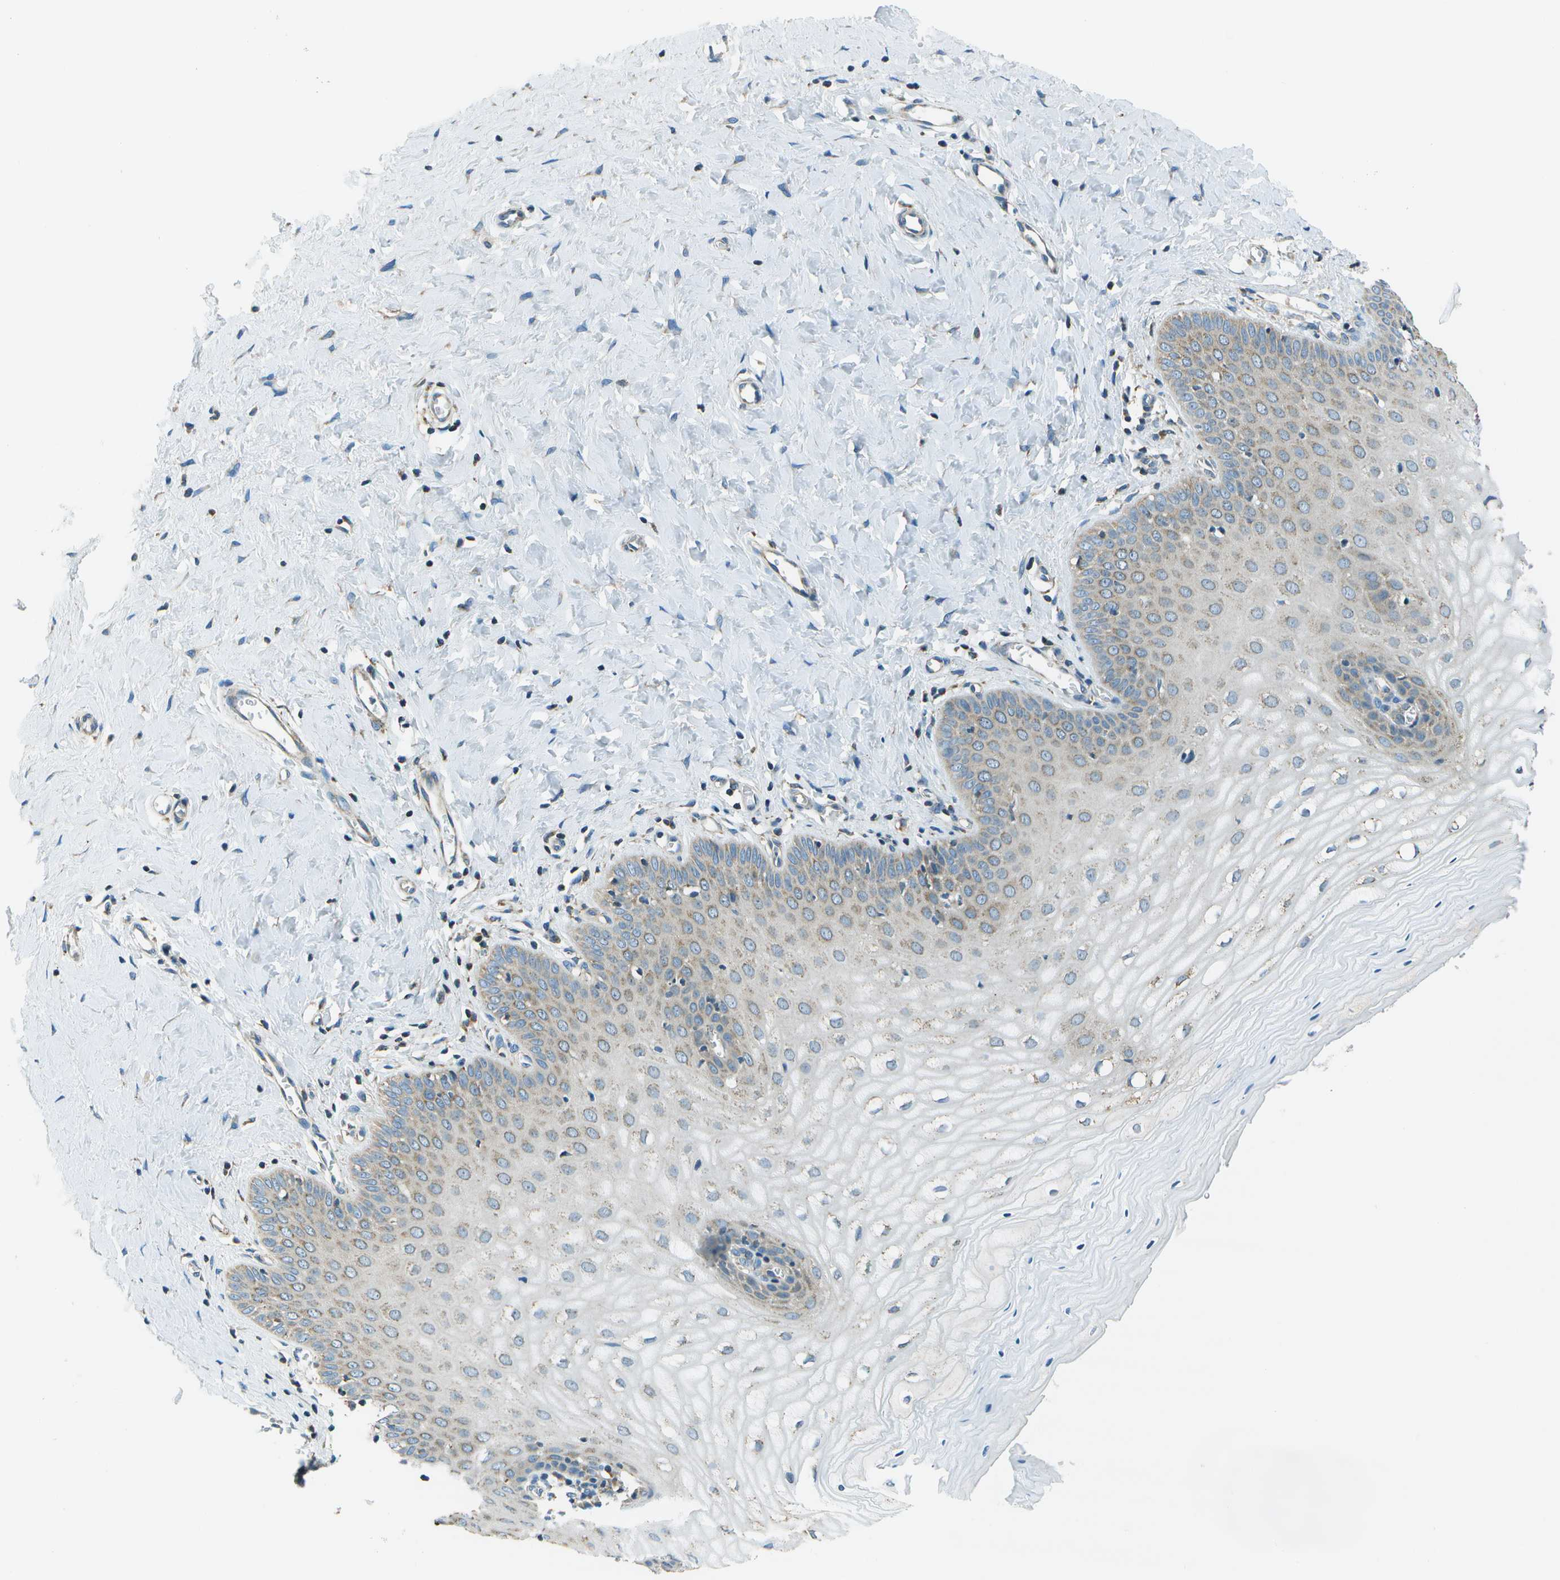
{"staining": {"intensity": "moderate", "quantity": "25%-75%", "location": "cytoplasmic/membranous"}, "tissue": "cervix", "cell_type": "Glandular cells", "image_type": "normal", "snomed": [{"axis": "morphology", "description": "Normal tissue, NOS"}, {"axis": "topography", "description": "Cervix"}], "caption": "Protein expression by immunohistochemistry (IHC) exhibits moderate cytoplasmic/membranous expression in about 25%-75% of glandular cells in unremarkable cervix.", "gene": "TMEM51", "patient": {"sex": "female", "age": 55}}